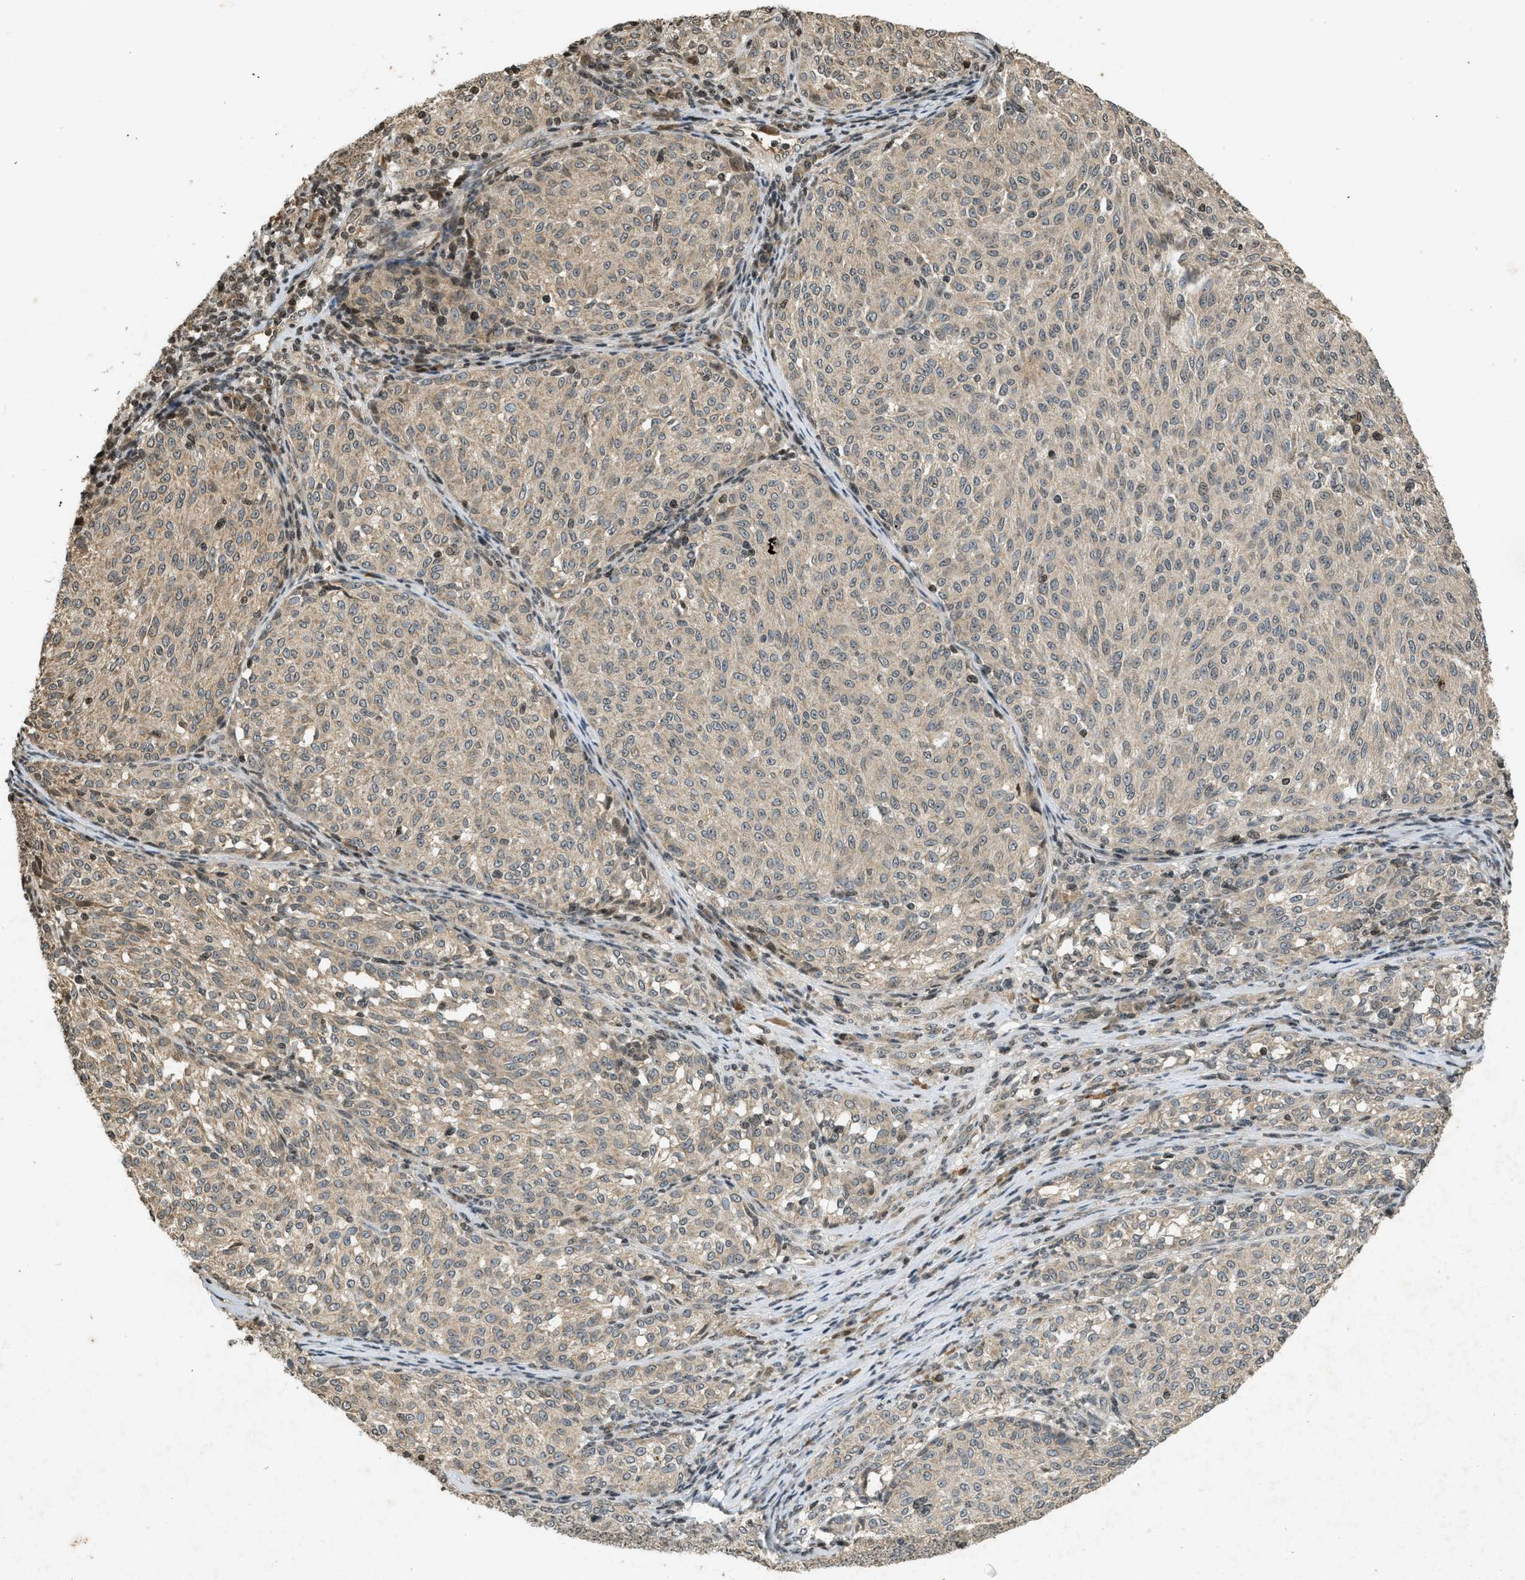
{"staining": {"intensity": "weak", "quantity": "25%-75%", "location": "cytoplasmic/membranous"}, "tissue": "melanoma", "cell_type": "Tumor cells", "image_type": "cancer", "snomed": [{"axis": "morphology", "description": "Malignant melanoma, NOS"}, {"axis": "topography", "description": "Skin"}], "caption": "An IHC micrograph of tumor tissue is shown. Protein staining in brown shows weak cytoplasmic/membranous positivity in malignant melanoma within tumor cells.", "gene": "SIAH1", "patient": {"sex": "female", "age": 72}}